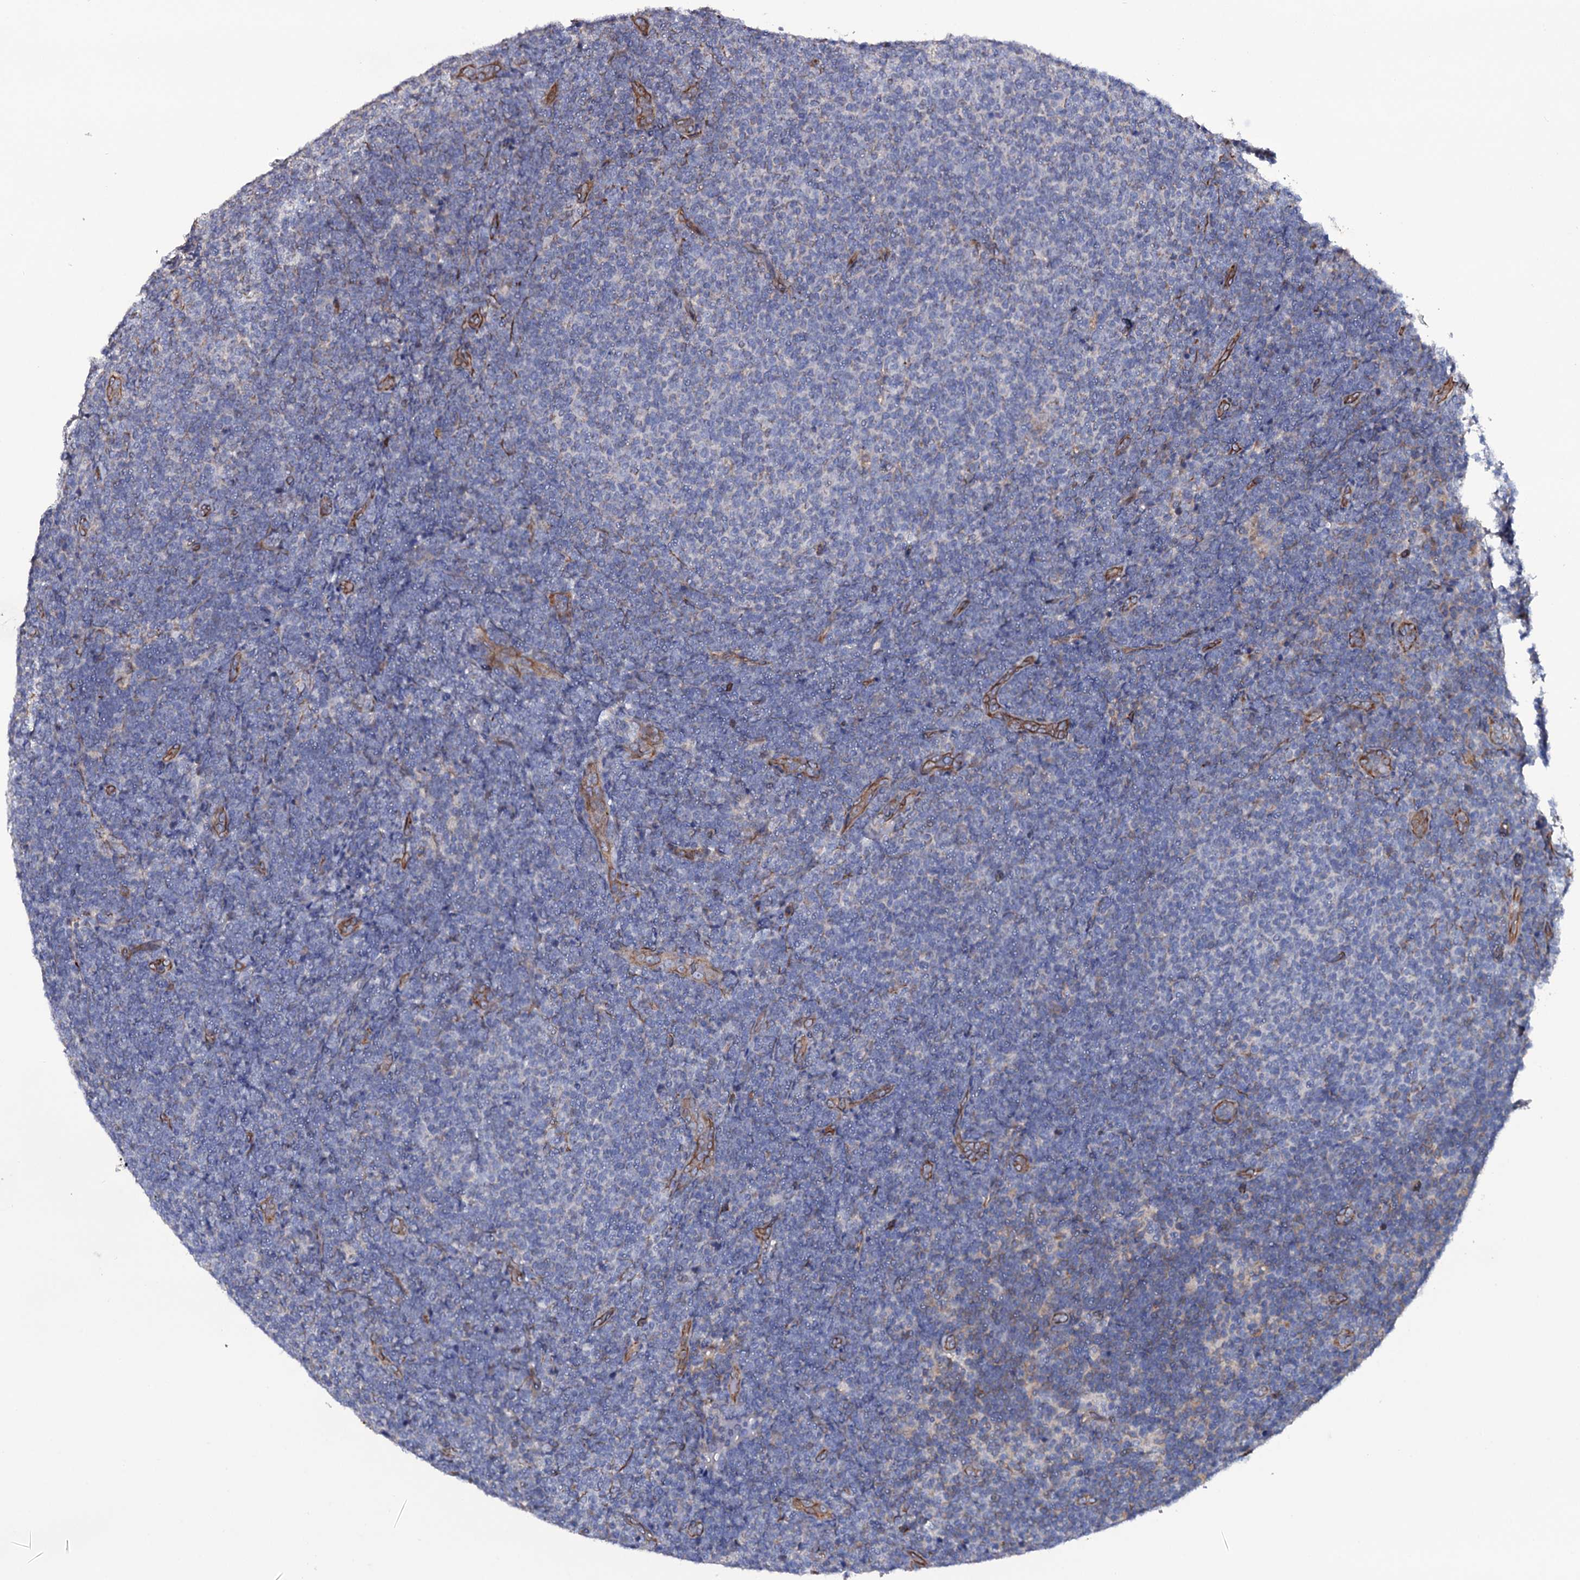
{"staining": {"intensity": "negative", "quantity": "none", "location": "none"}, "tissue": "lymphoma", "cell_type": "Tumor cells", "image_type": "cancer", "snomed": [{"axis": "morphology", "description": "Malignant lymphoma, non-Hodgkin's type, Low grade"}, {"axis": "topography", "description": "Lymph node"}], "caption": "Lymphoma was stained to show a protein in brown. There is no significant staining in tumor cells. (DAB IHC with hematoxylin counter stain).", "gene": "TTC23", "patient": {"sex": "male", "age": 66}}